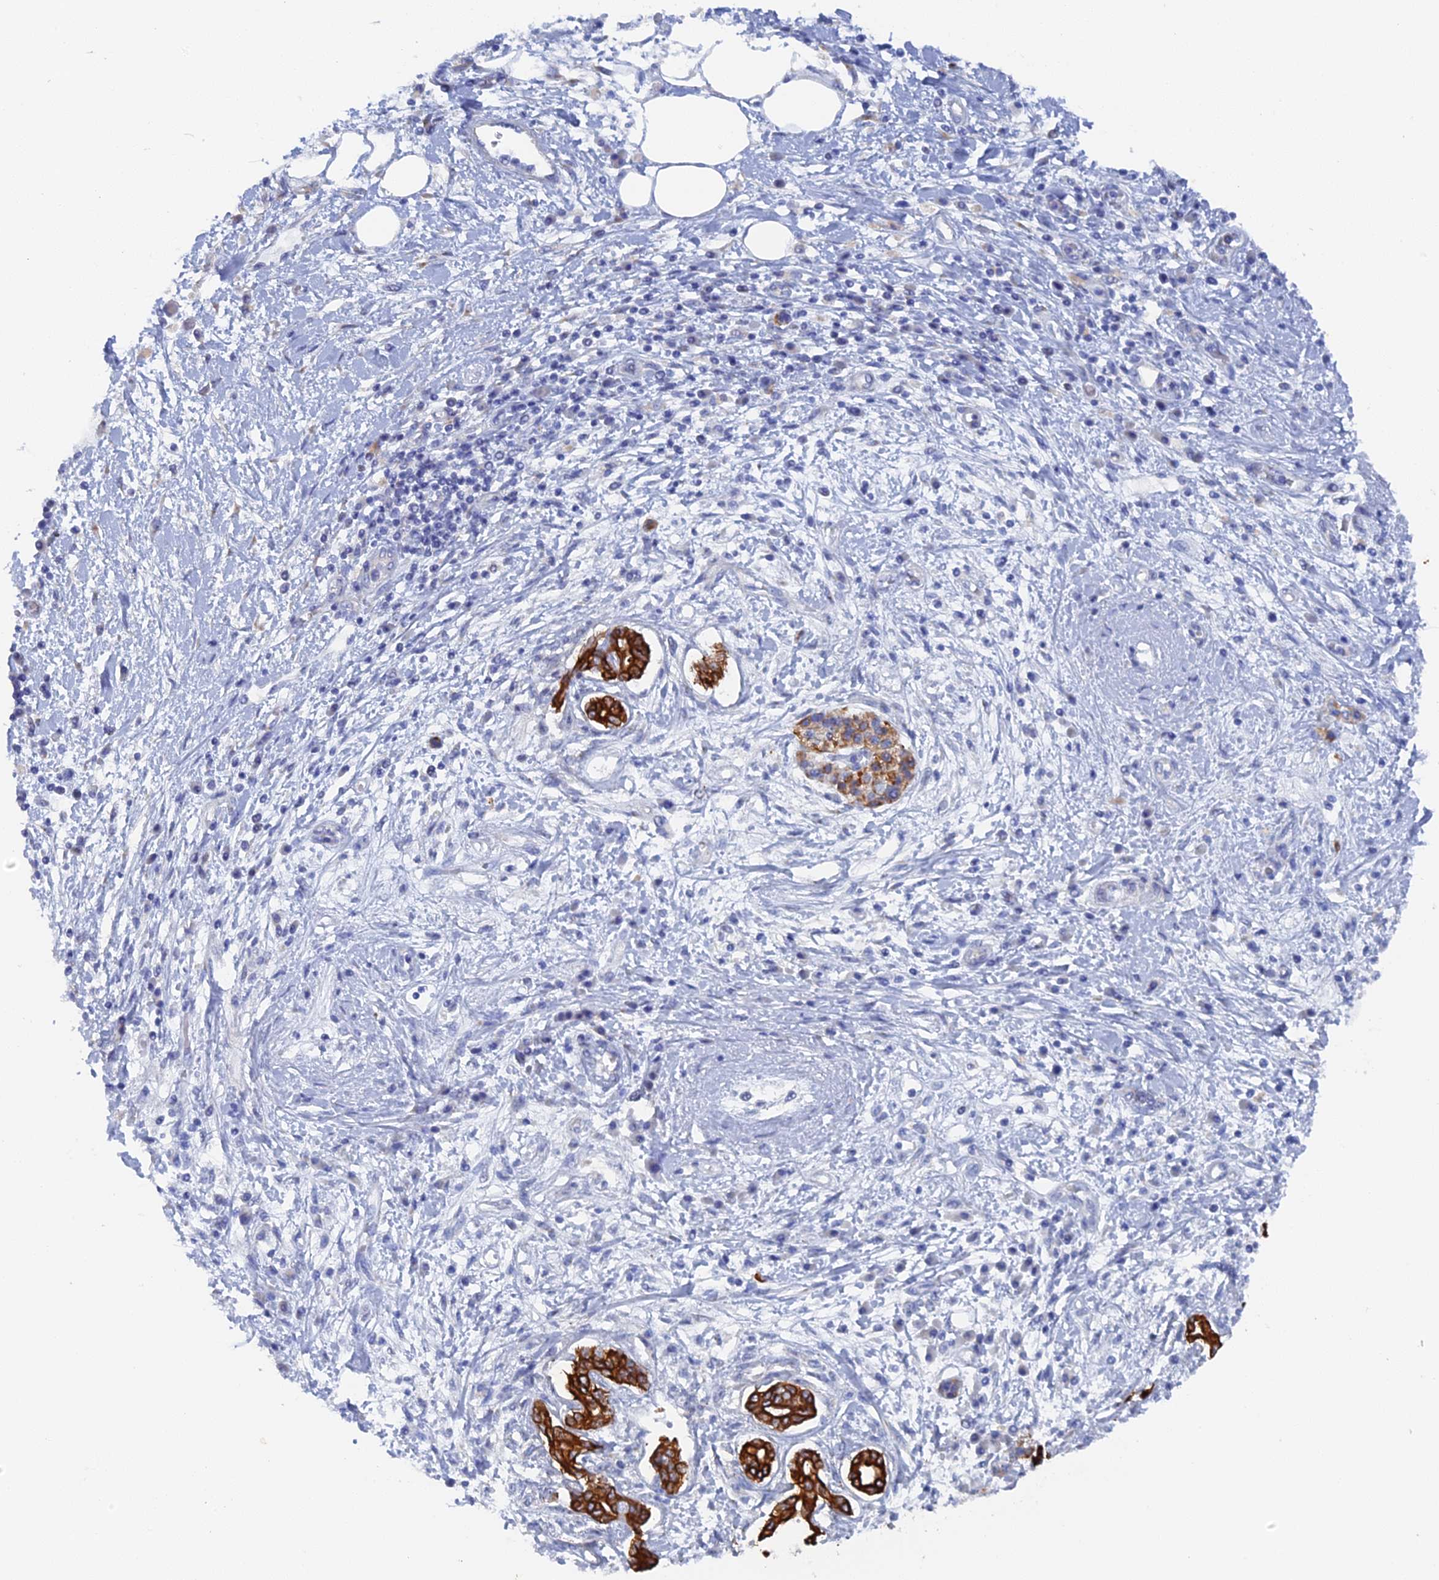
{"staining": {"intensity": "strong", "quantity": ">75%", "location": "cytoplasmic/membranous"}, "tissue": "pancreatic cancer", "cell_type": "Tumor cells", "image_type": "cancer", "snomed": [{"axis": "morphology", "description": "Adenocarcinoma, NOS"}, {"axis": "topography", "description": "Pancreas"}], "caption": "A brown stain shows strong cytoplasmic/membranous positivity of a protein in pancreatic adenocarcinoma tumor cells.", "gene": "SRFBP1", "patient": {"sex": "female", "age": 56}}